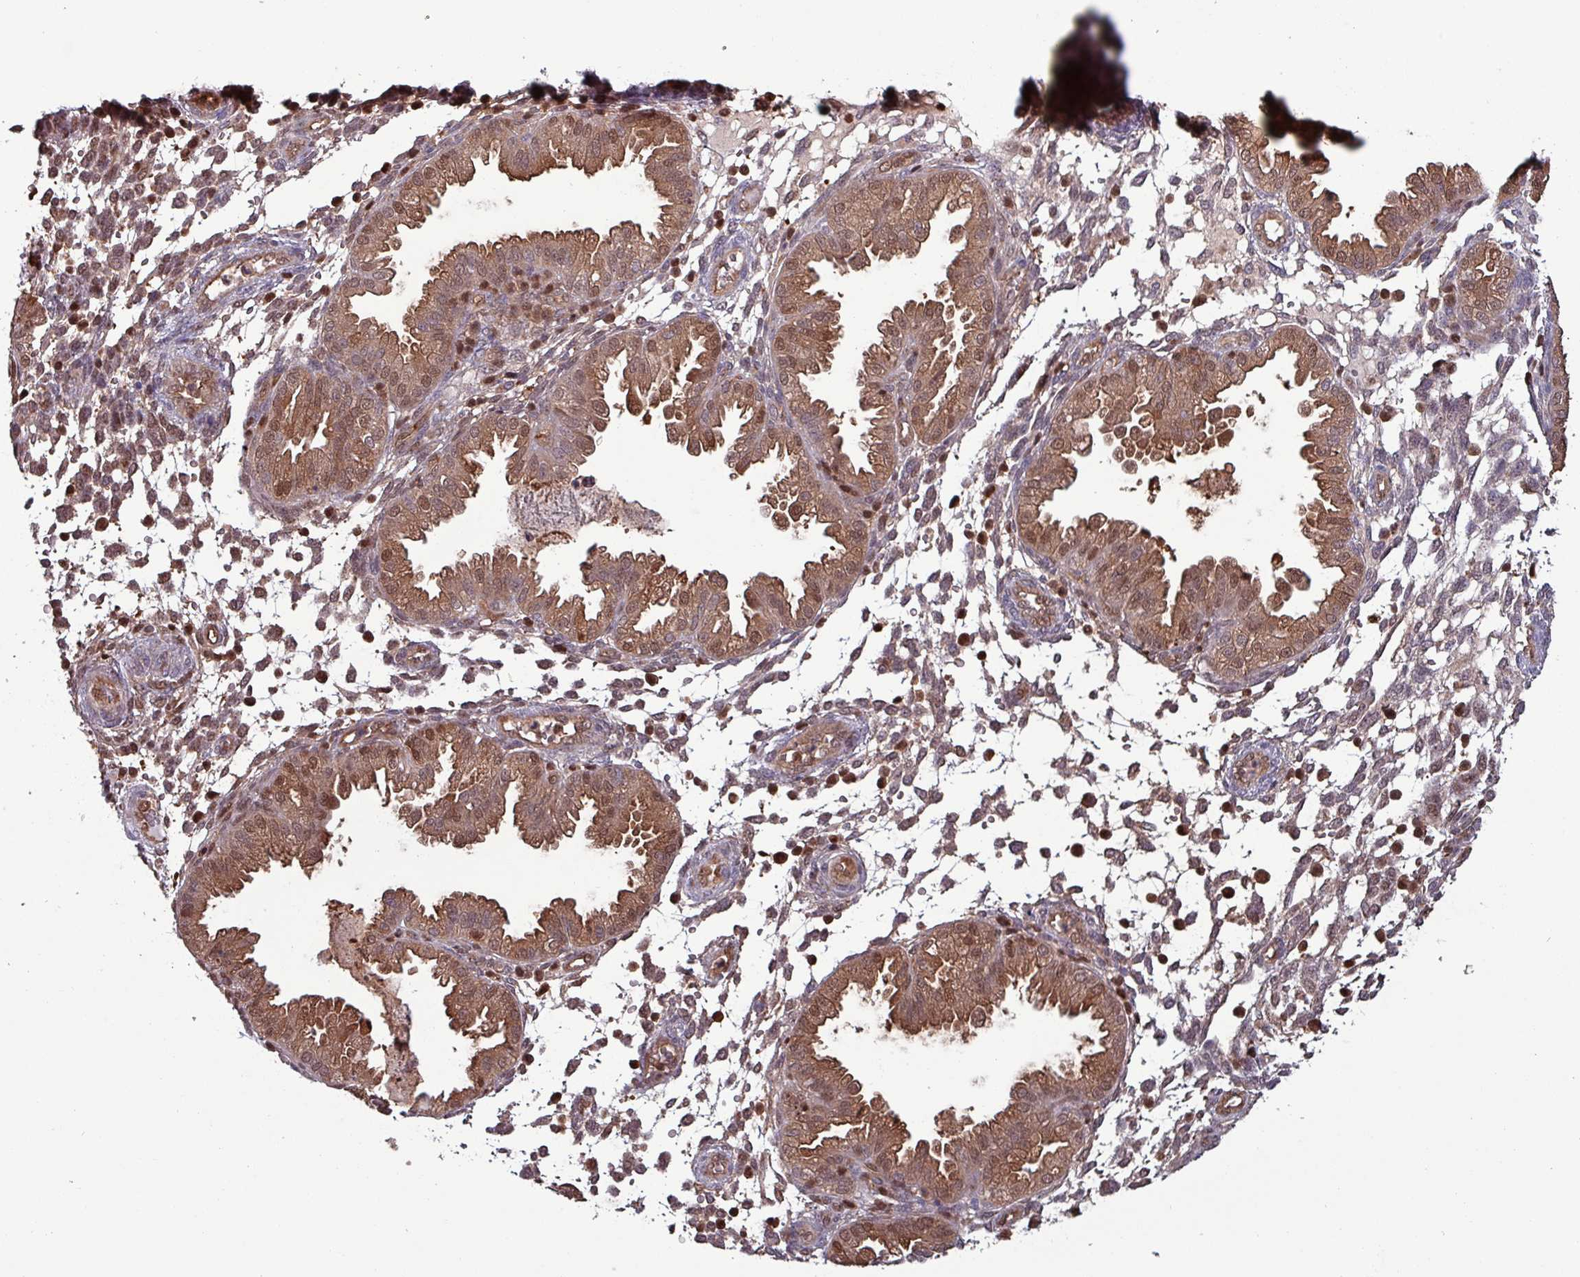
{"staining": {"intensity": "strong", "quantity": "<25%", "location": "cytoplasmic/membranous,nuclear"}, "tissue": "endometrium", "cell_type": "Cells in endometrial stroma", "image_type": "normal", "snomed": [{"axis": "morphology", "description": "Normal tissue, NOS"}, {"axis": "topography", "description": "Endometrium"}], "caption": "Endometrium stained for a protein (brown) reveals strong cytoplasmic/membranous,nuclear positive expression in approximately <25% of cells in endometrial stroma.", "gene": "PSMB8", "patient": {"sex": "female", "age": 33}}